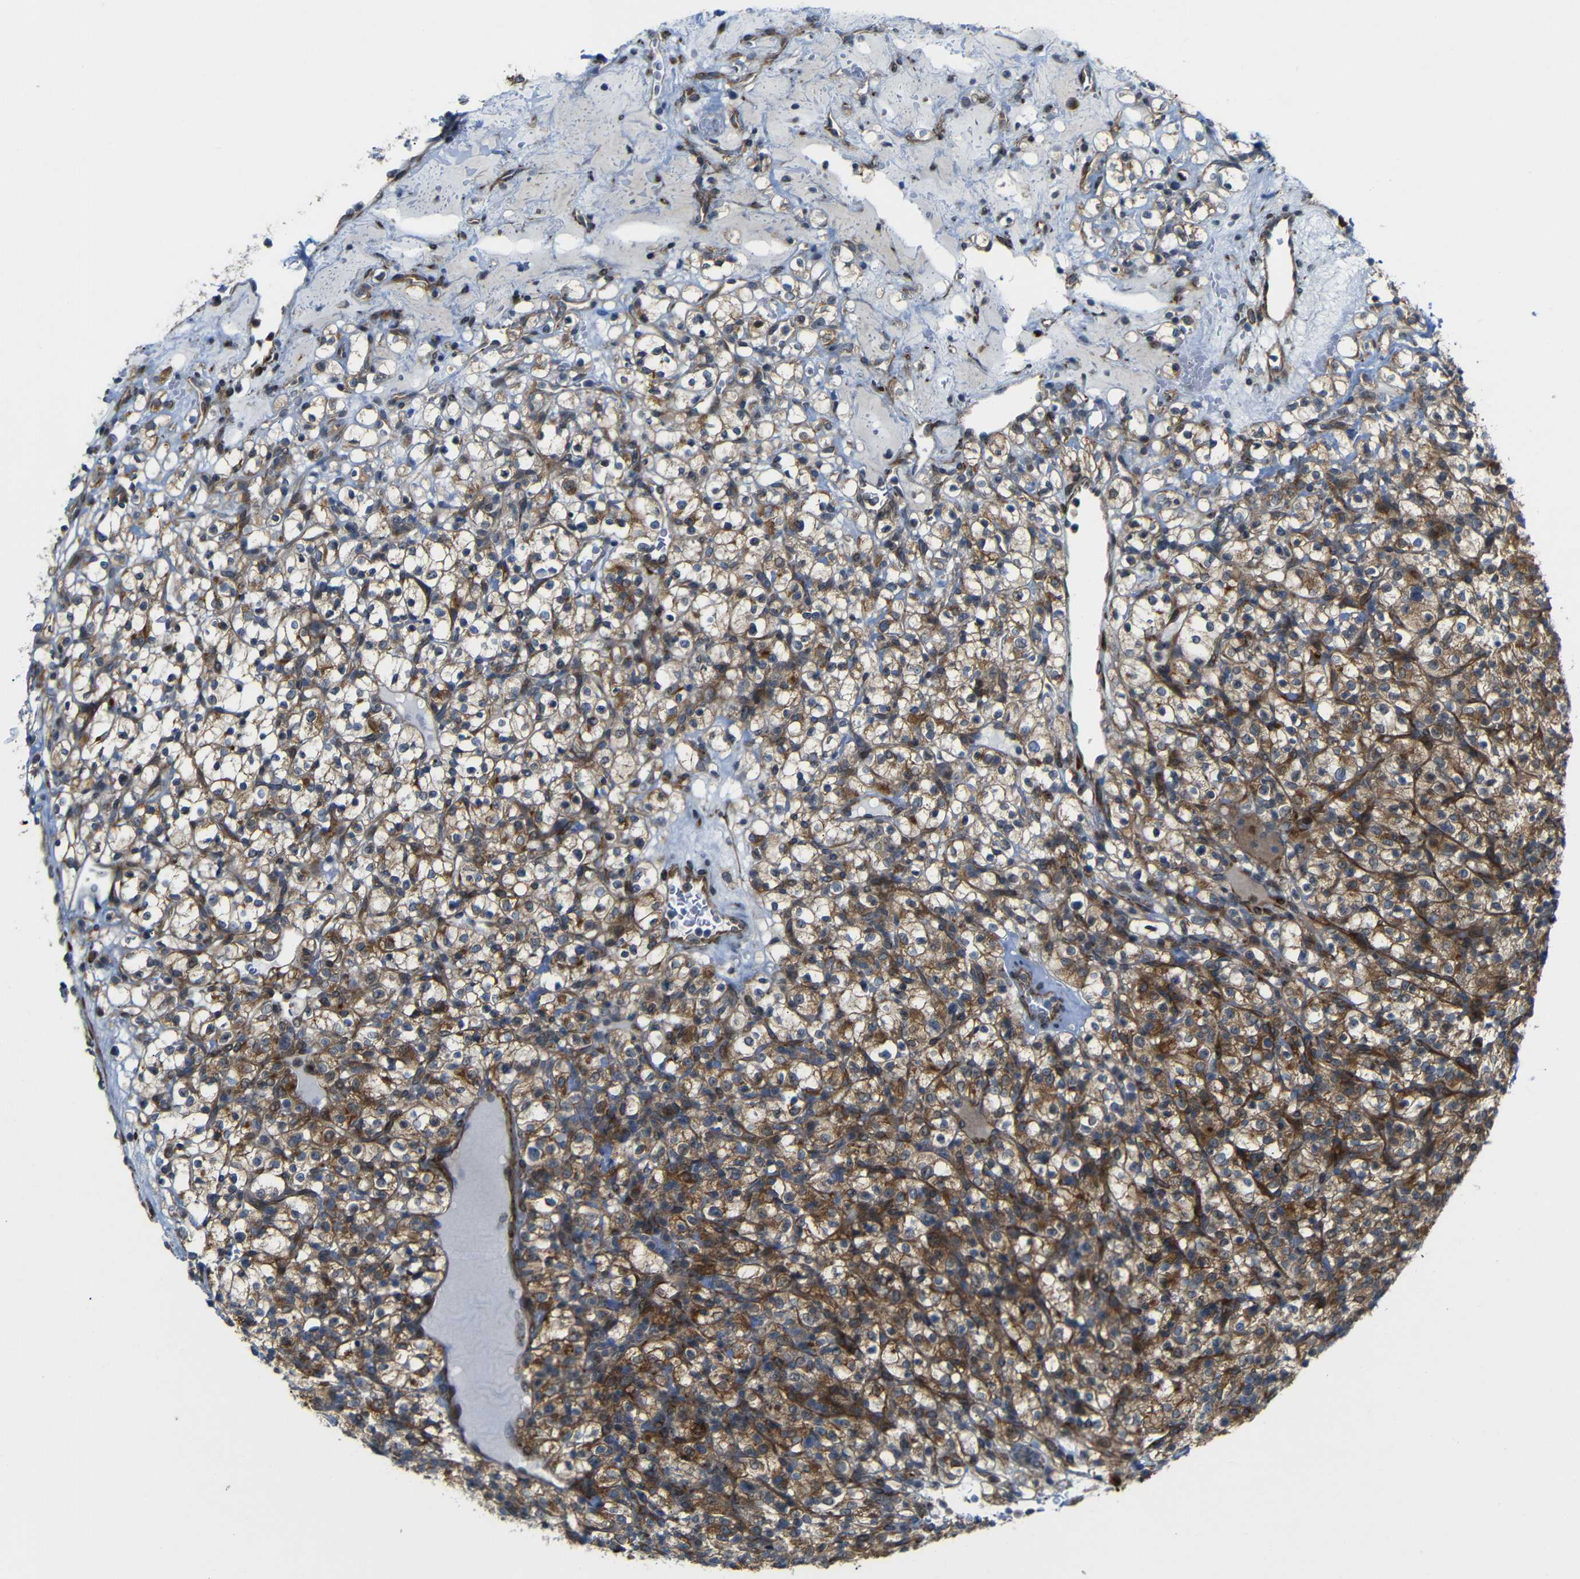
{"staining": {"intensity": "strong", "quantity": ">75%", "location": "cytoplasmic/membranous"}, "tissue": "renal cancer", "cell_type": "Tumor cells", "image_type": "cancer", "snomed": [{"axis": "morphology", "description": "Normal tissue, NOS"}, {"axis": "morphology", "description": "Adenocarcinoma, NOS"}, {"axis": "topography", "description": "Kidney"}], "caption": "Renal cancer stained with DAB (3,3'-diaminobenzidine) IHC exhibits high levels of strong cytoplasmic/membranous staining in about >75% of tumor cells.", "gene": "P3H2", "patient": {"sex": "female", "age": 72}}